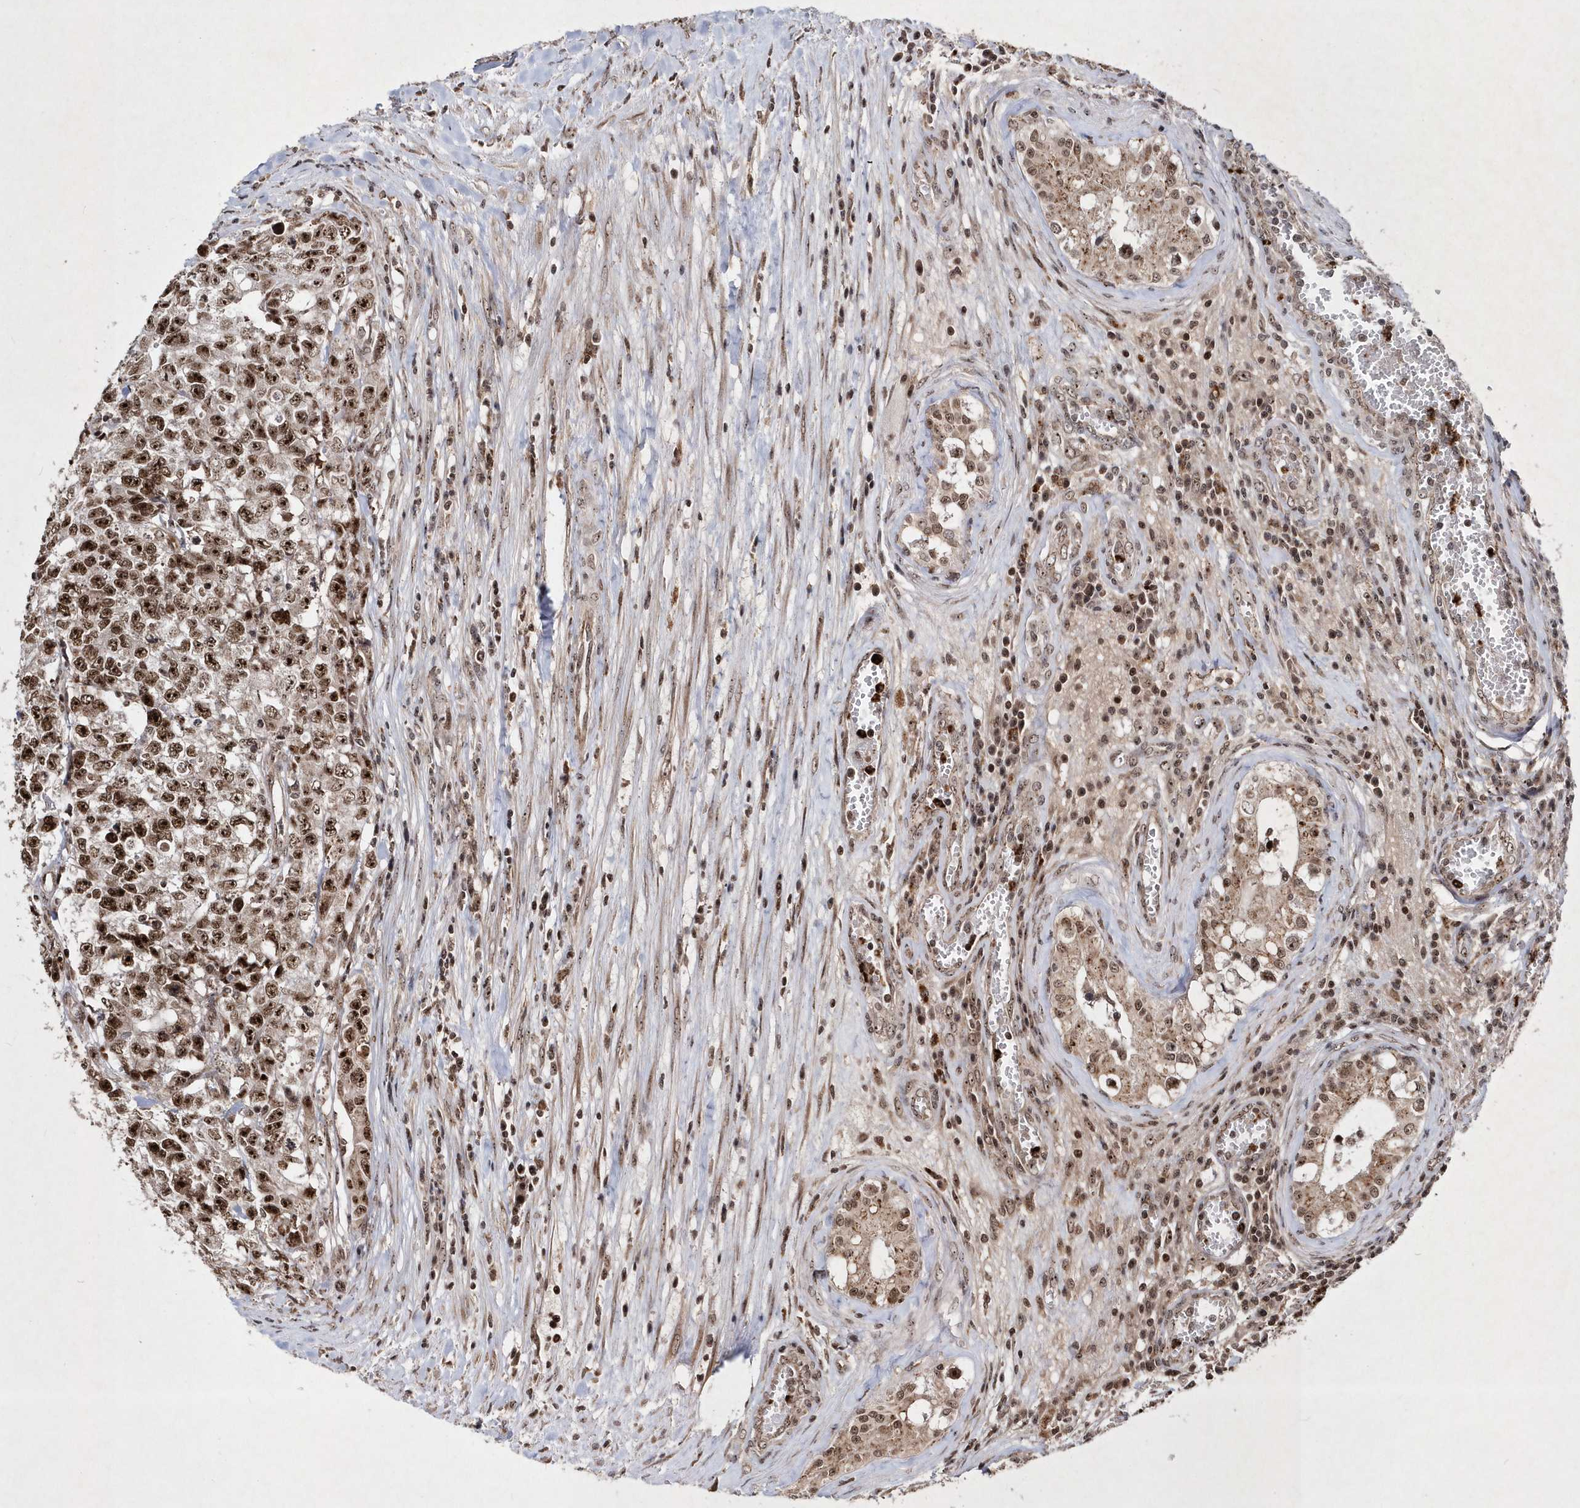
{"staining": {"intensity": "strong", "quantity": ">75%", "location": "cytoplasmic/membranous,nuclear"}, "tissue": "testis cancer", "cell_type": "Tumor cells", "image_type": "cancer", "snomed": [{"axis": "morphology", "description": "Carcinoma, Embryonal, NOS"}, {"axis": "topography", "description": "Testis"}], "caption": "Brown immunohistochemical staining in human testis cancer (embryonal carcinoma) exhibits strong cytoplasmic/membranous and nuclear expression in about >75% of tumor cells.", "gene": "SOWAHB", "patient": {"sex": "male", "age": 28}}